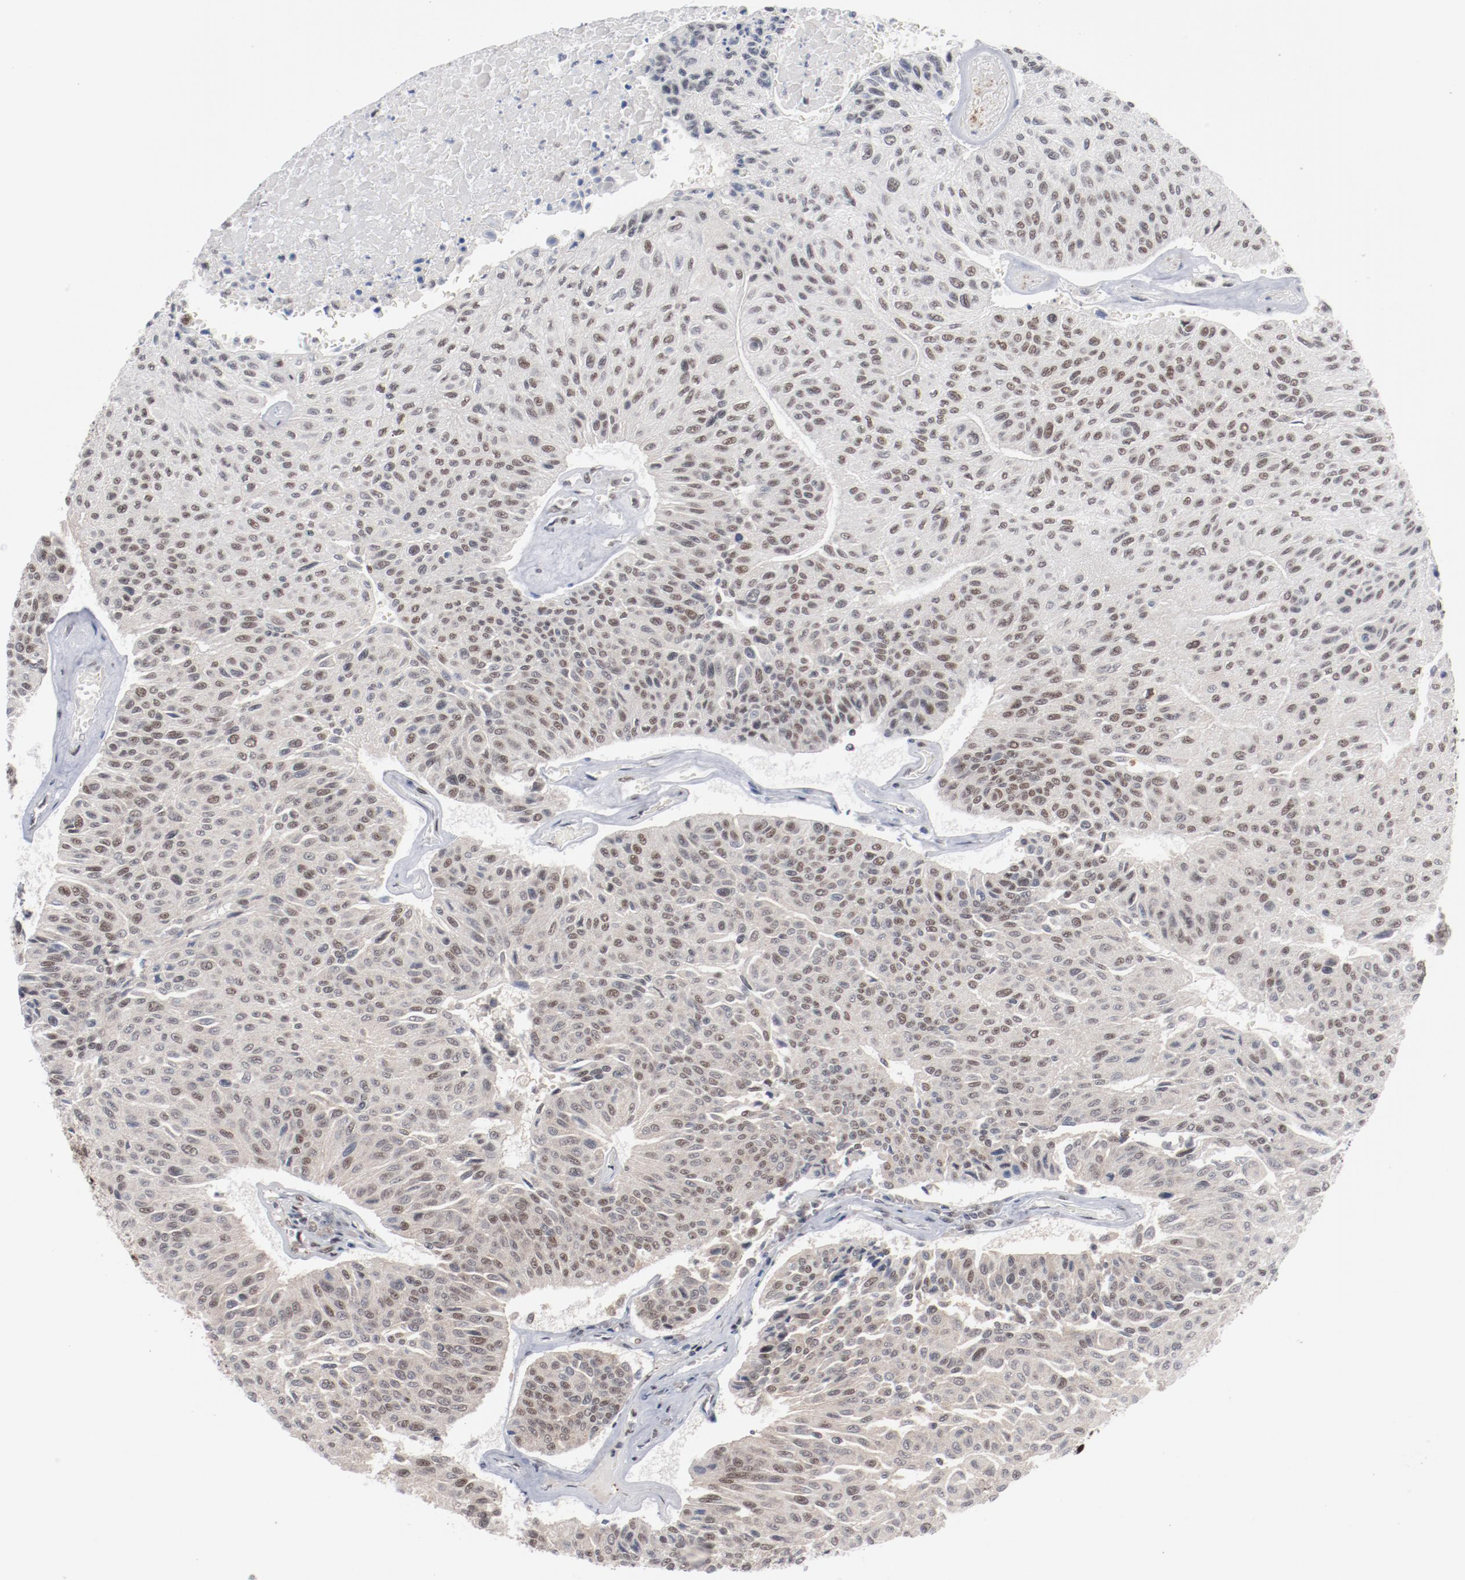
{"staining": {"intensity": "weak", "quantity": "25%-75%", "location": "cytoplasmic/membranous,nuclear"}, "tissue": "urothelial cancer", "cell_type": "Tumor cells", "image_type": "cancer", "snomed": [{"axis": "morphology", "description": "Urothelial carcinoma, High grade"}, {"axis": "topography", "description": "Urinary bladder"}], "caption": "Urothelial cancer stained with a protein marker exhibits weak staining in tumor cells.", "gene": "BUB3", "patient": {"sex": "male", "age": 66}}